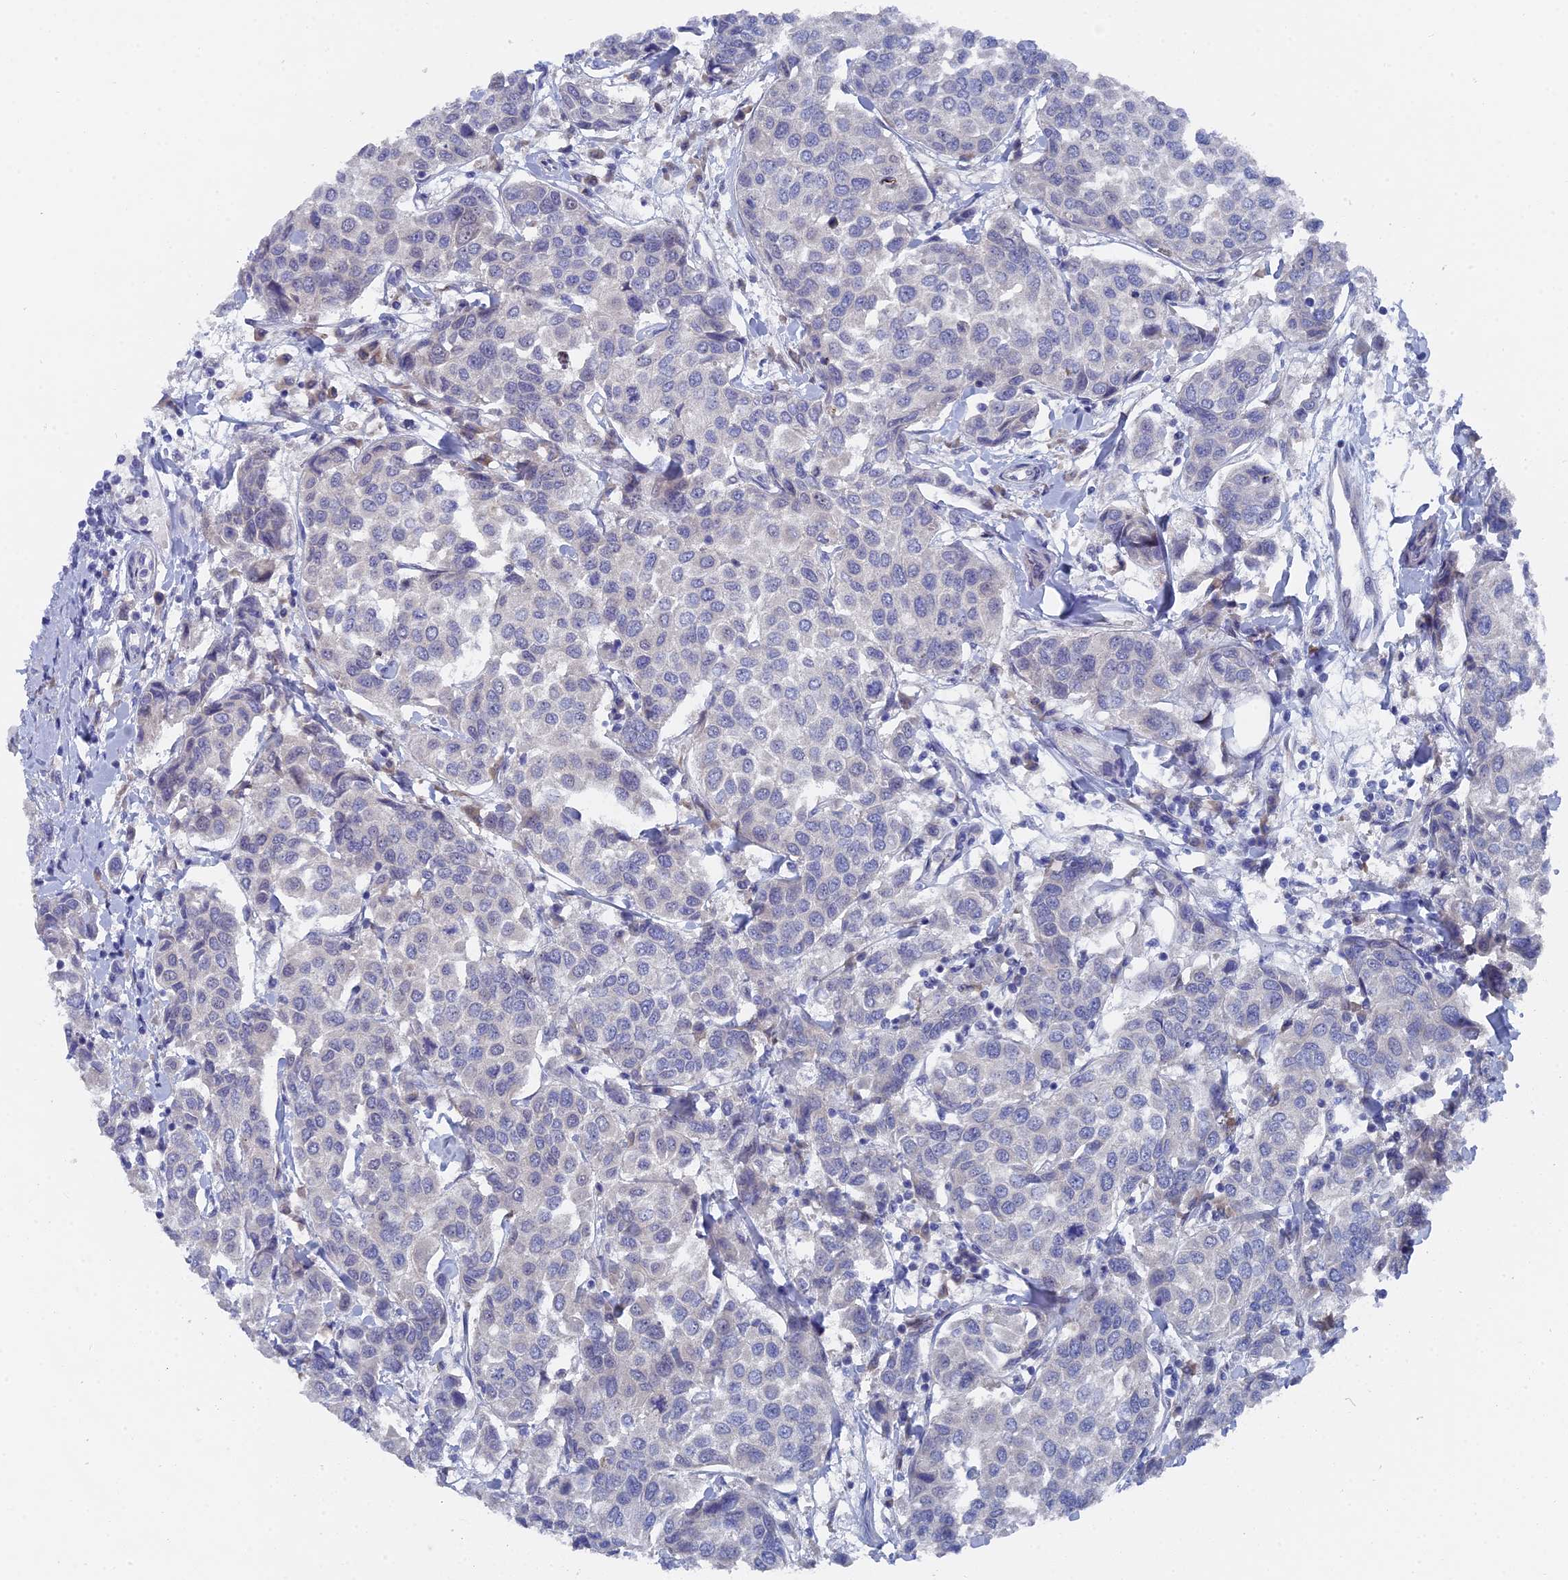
{"staining": {"intensity": "negative", "quantity": "none", "location": "none"}, "tissue": "breast cancer", "cell_type": "Tumor cells", "image_type": "cancer", "snomed": [{"axis": "morphology", "description": "Duct carcinoma"}, {"axis": "topography", "description": "Breast"}], "caption": "Tumor cells are negative for protein expression in human breast invasive ductal carcinoma.", "gene": "TMEM161A", "patient": {"sex": "female", "age": 55}}